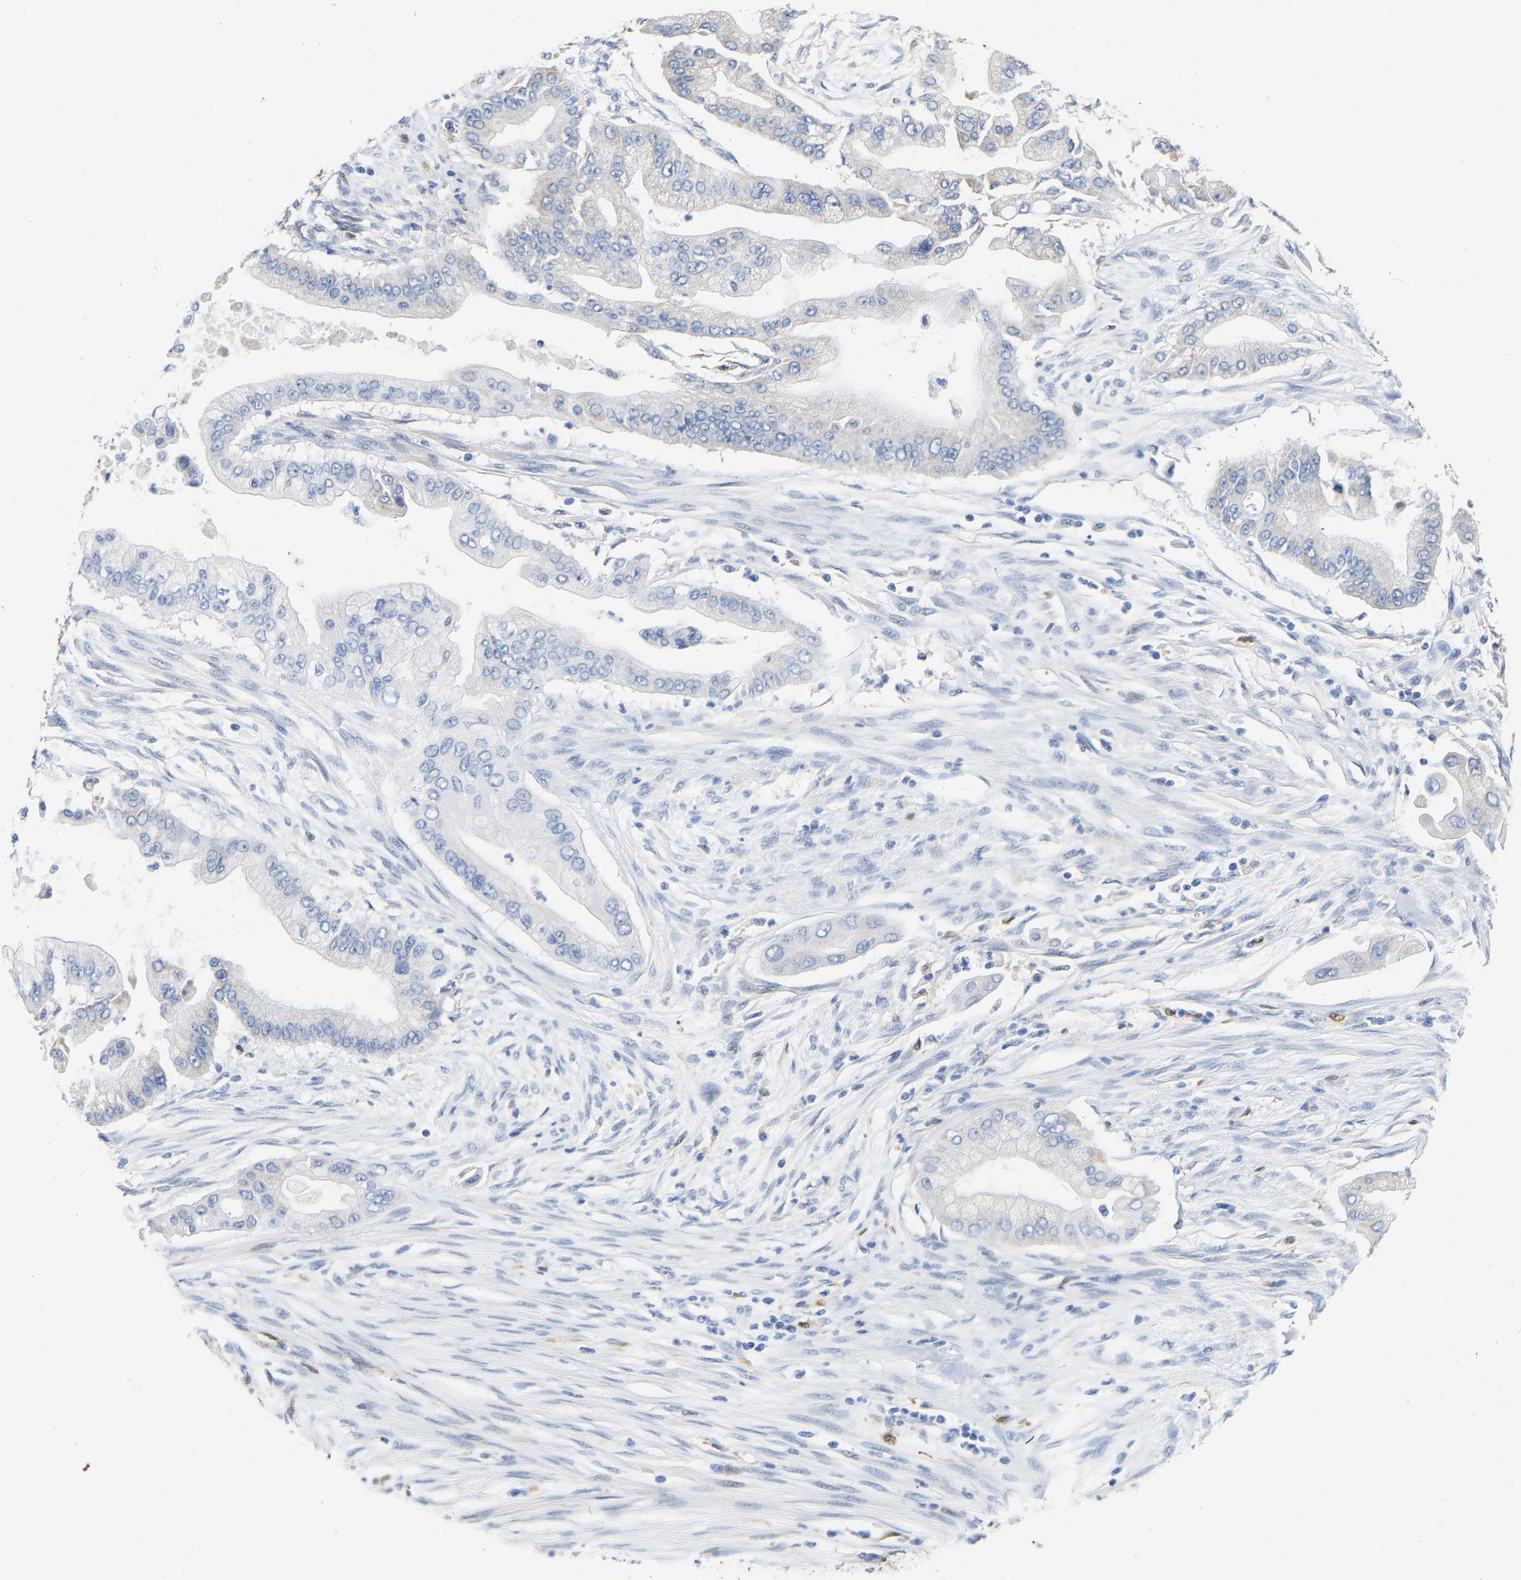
{"staining": {"intensity": "negative", "quantity": "none", "location": "none"}, "tissue": "pancreatic cancer", "cell_type": "Tumor cells", "image_type": "cancer", "snomed": [{"axis": "morphology", "description": "Adenocarcinoma, NOS"}, {"axis": "topography", "description": "Pancreas"}], "caption": "This is a photomicrograph of IHC staining of pancreatic cancer (adenocarcinoma), which shows no staining in tumor cells.", "gene": "ULBP2", "patient": {"sex": "male", "age": 59}}